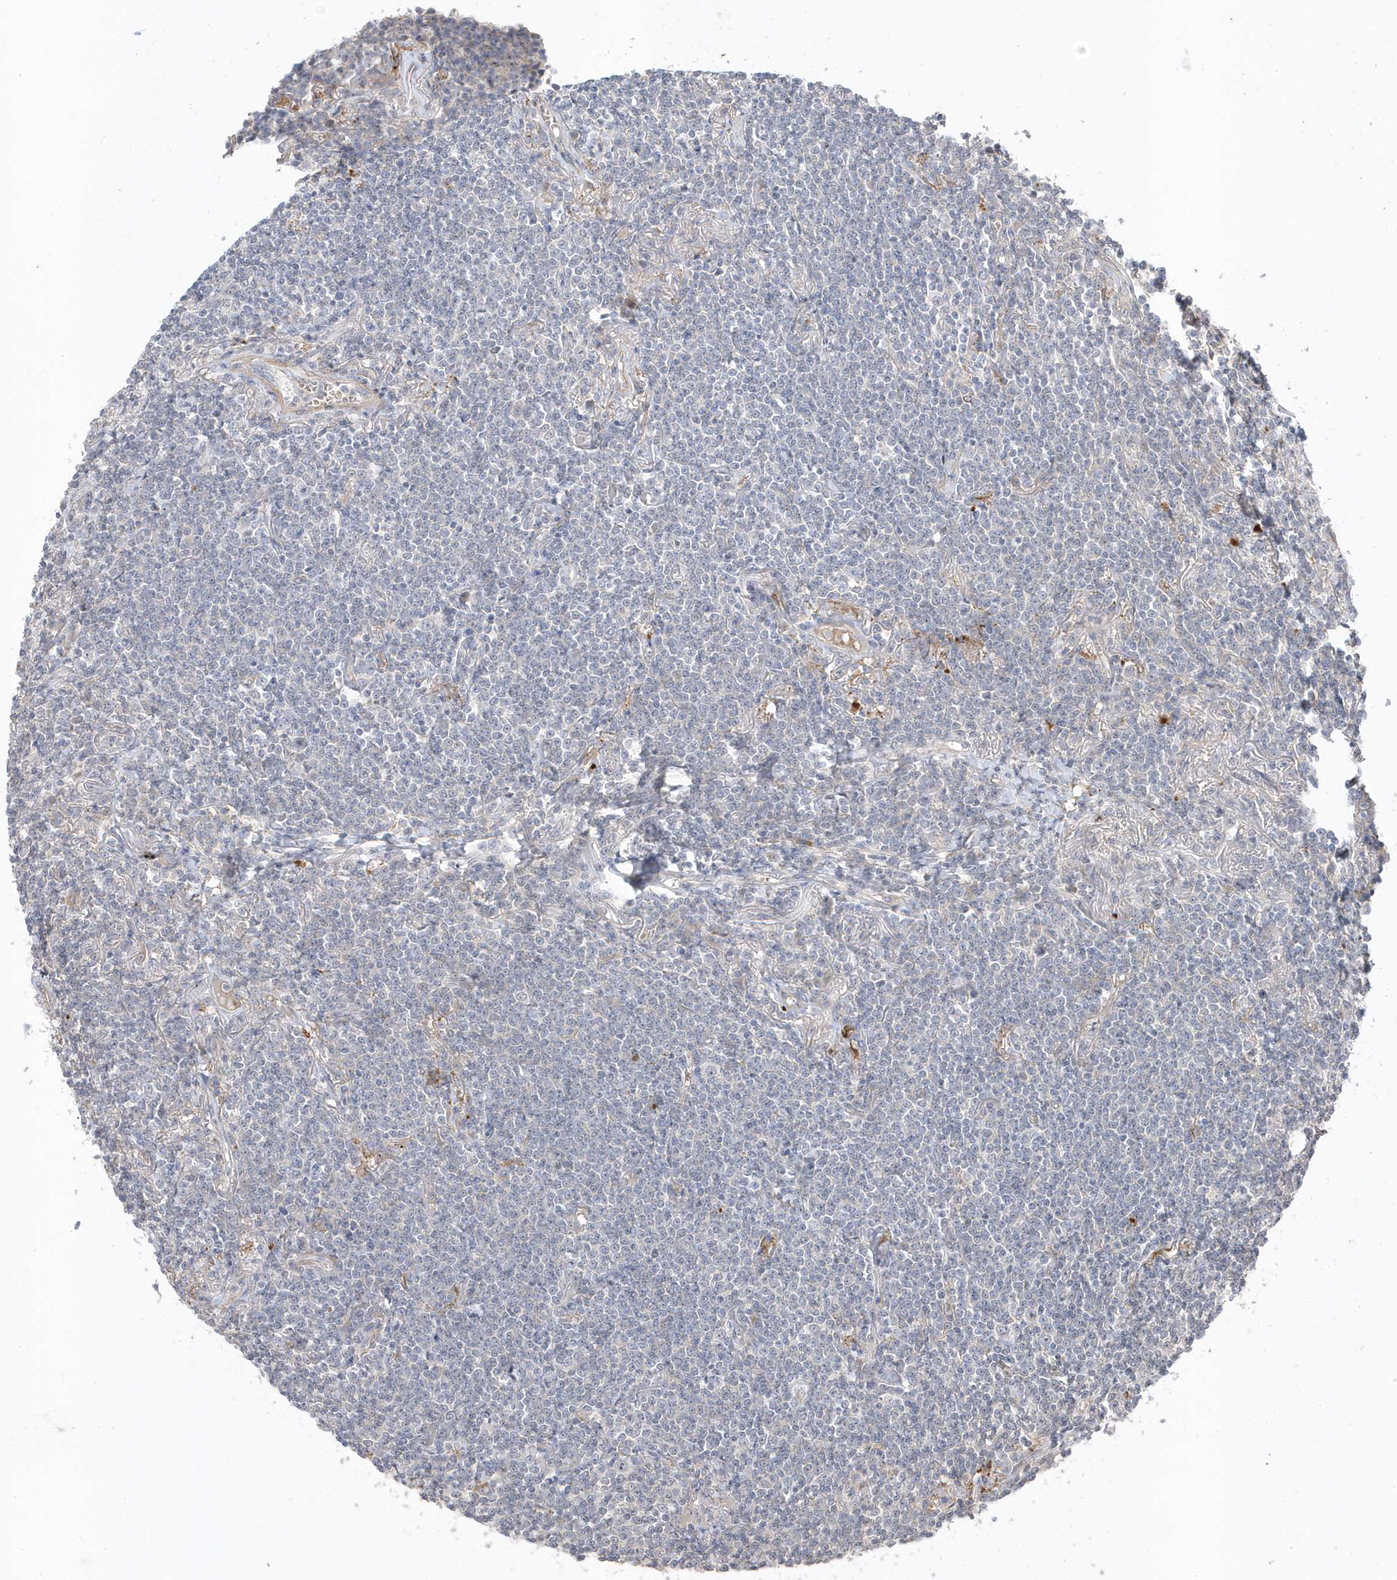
{"staining": {"intensity": "negative", "quantity": "none", "location": "none"}, "tissue": "lymphoma", "cell_type": "Tumor cells", "image_type": "cancer", "snomed": [{"axis": "morphology", "description": "Malignant lymphoma, non-Hodgkin's type, Low grade"}, {"axis": "topography", "description": "Lung"}], "caption": "Tumor cells are negative for brown protein staining in lymphoma.", "gene": "GTPBP6", "patient": {"sex": "female", "age": 71}}